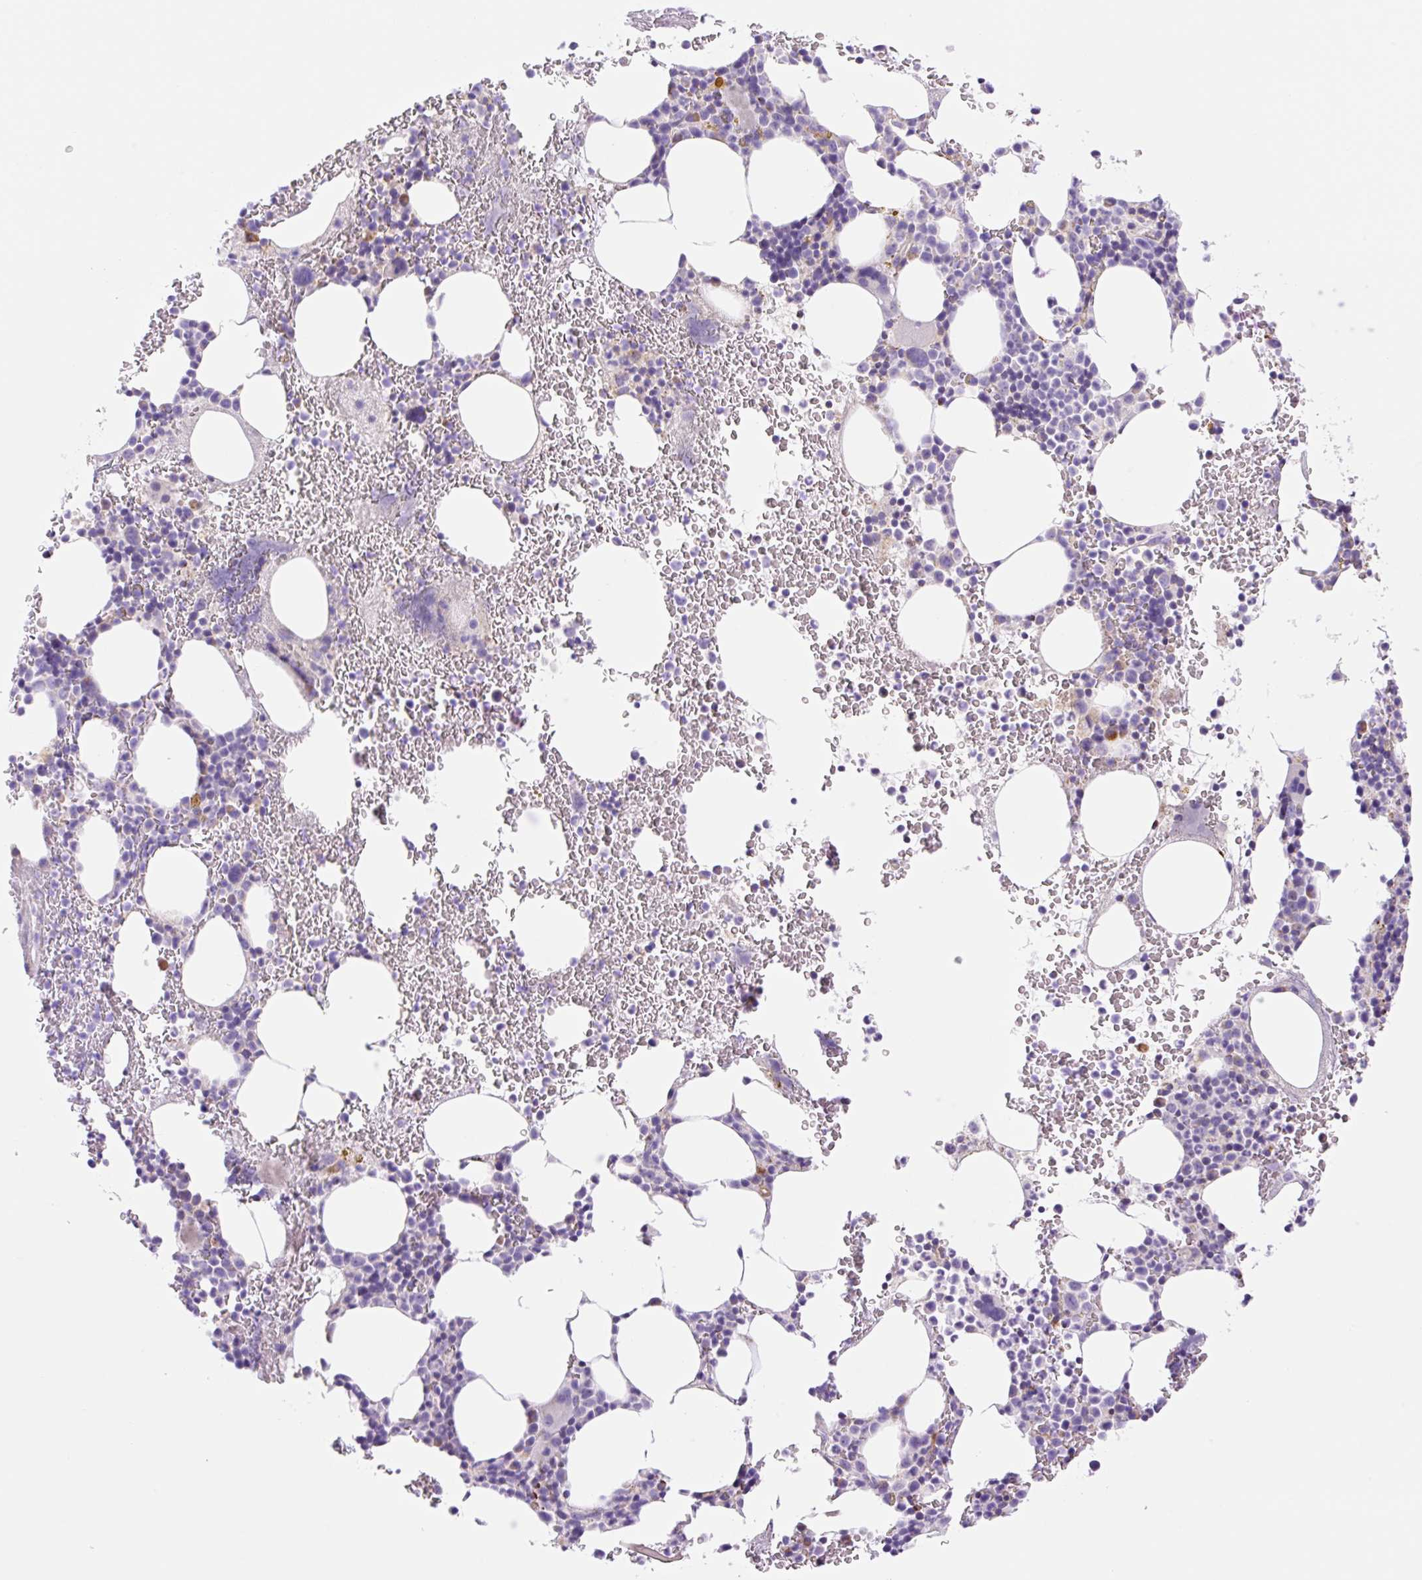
{"staining": {"intensity": "weak", "quantity": "25%-75%", "location": "cytoplasmic/membranous"}, "tissue": "bone marrow", "cell_type": "Hematopoietic cells", "image_type": "normal", "snomed": [{"axis": "morphology", "description": "Normal tissue, NOS"}, {"axis": "topography", "description": "Bone marrow"}], "caption": "Immunohistochemical staining of benign human bone marrow exhibits weak cytoplasmic/membranous protein positivity in about 25%-75% of hematopoietic cells.", "gene": "ETNK2", "patient": {"sex": "male", "age": 62}}